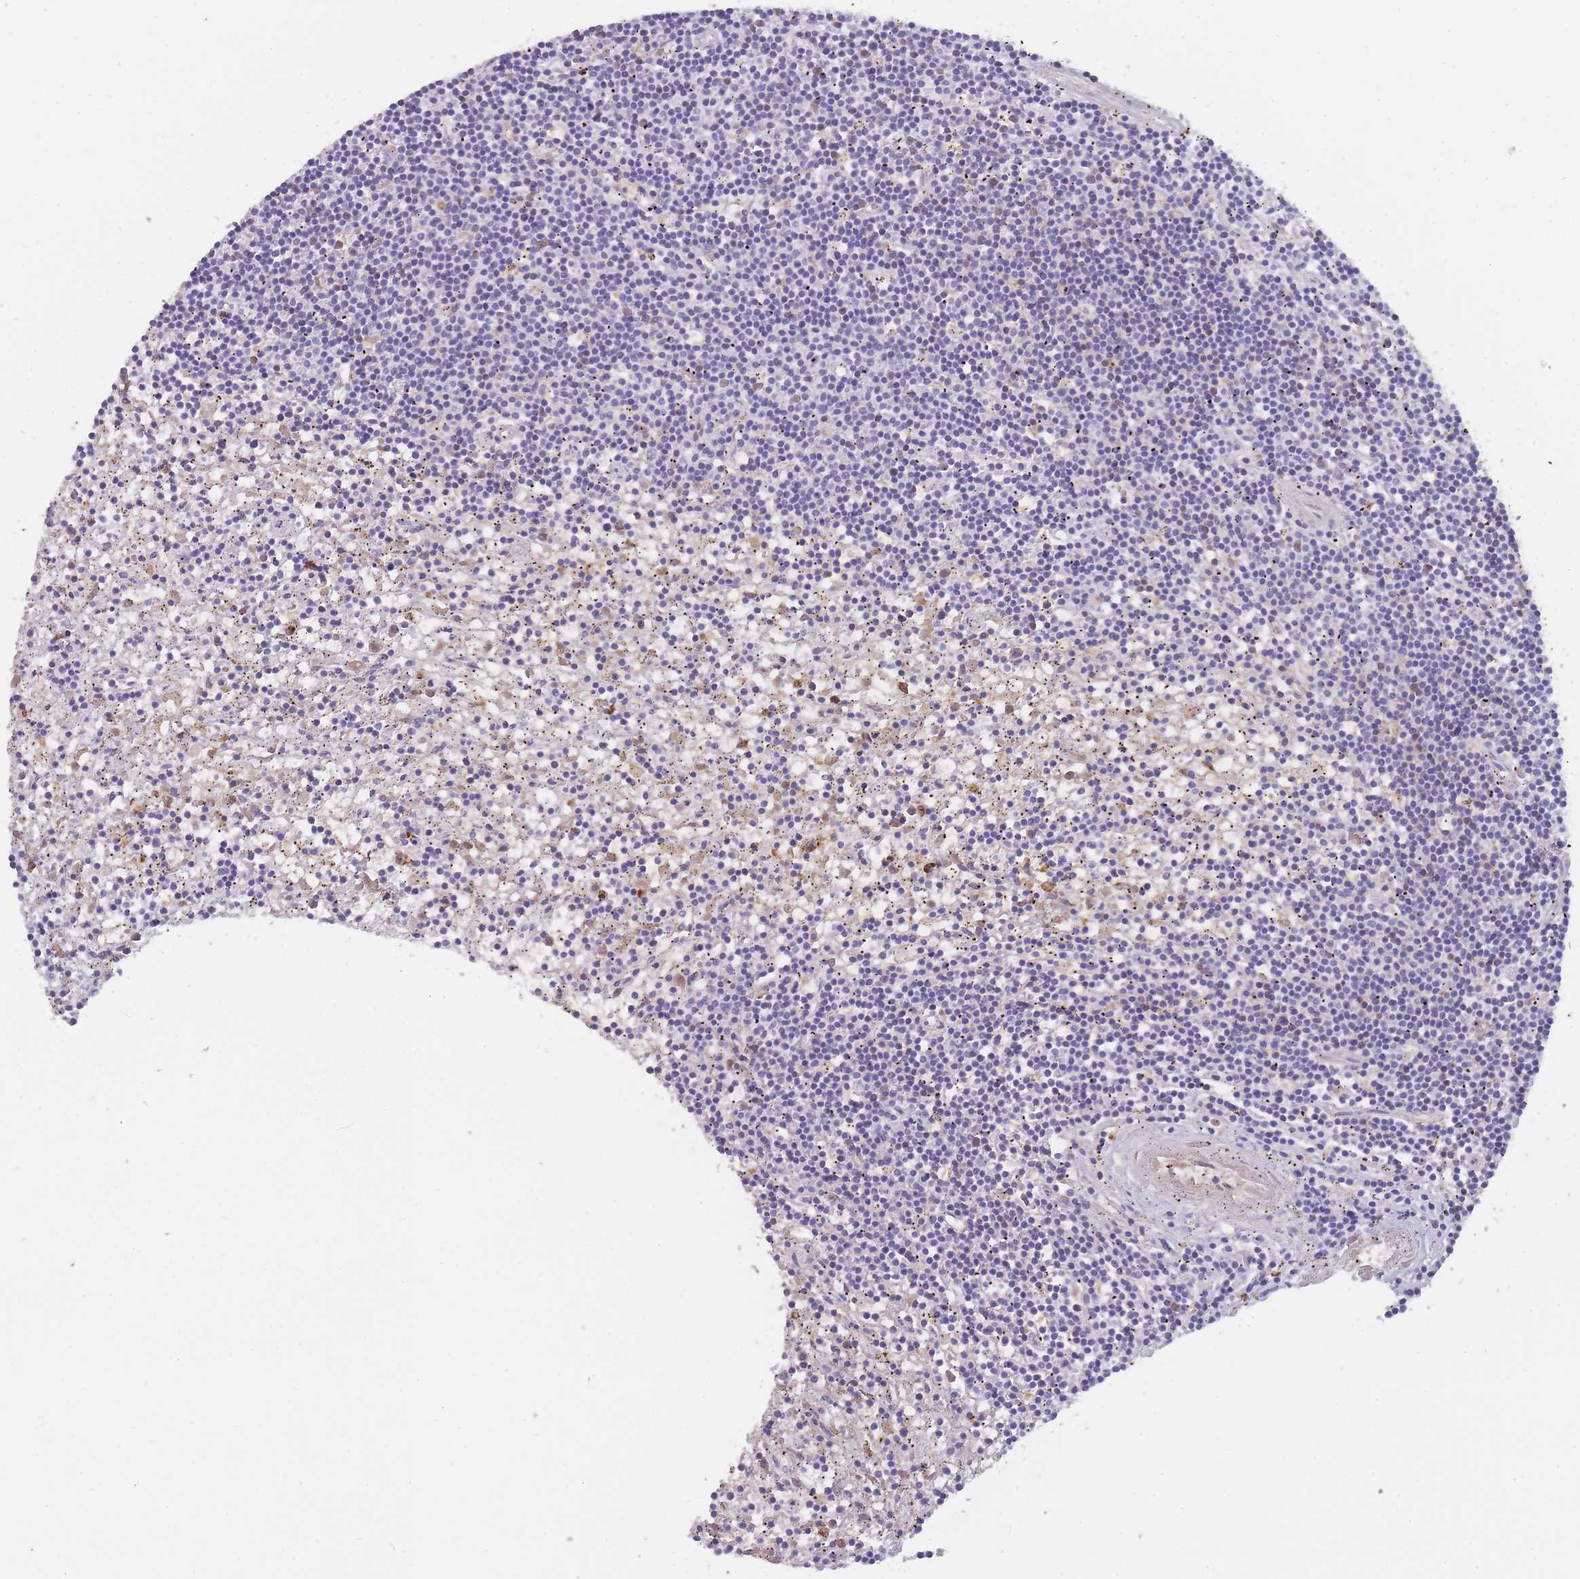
{"staining": {"intensity": "negative", "quantity": "none", "location": "none"}, "tissue": "lymphoma", "cell_type": "Tumor cells", "image_type": "cancer", "snomed": [{"axis": "morphology", "description": "Malignant lymphoma, non-Hodgkin's type, Low grade"}, {"axis": "topography", "description": "Spleen"}], "caption": "Immunohistochemistry photomicrograph of lymphoma stained for a protein (brown), which demonstrates no positivity in tumor cells.", "gene": "CR1L", "patient": {"sex": "male", "age": 76}}